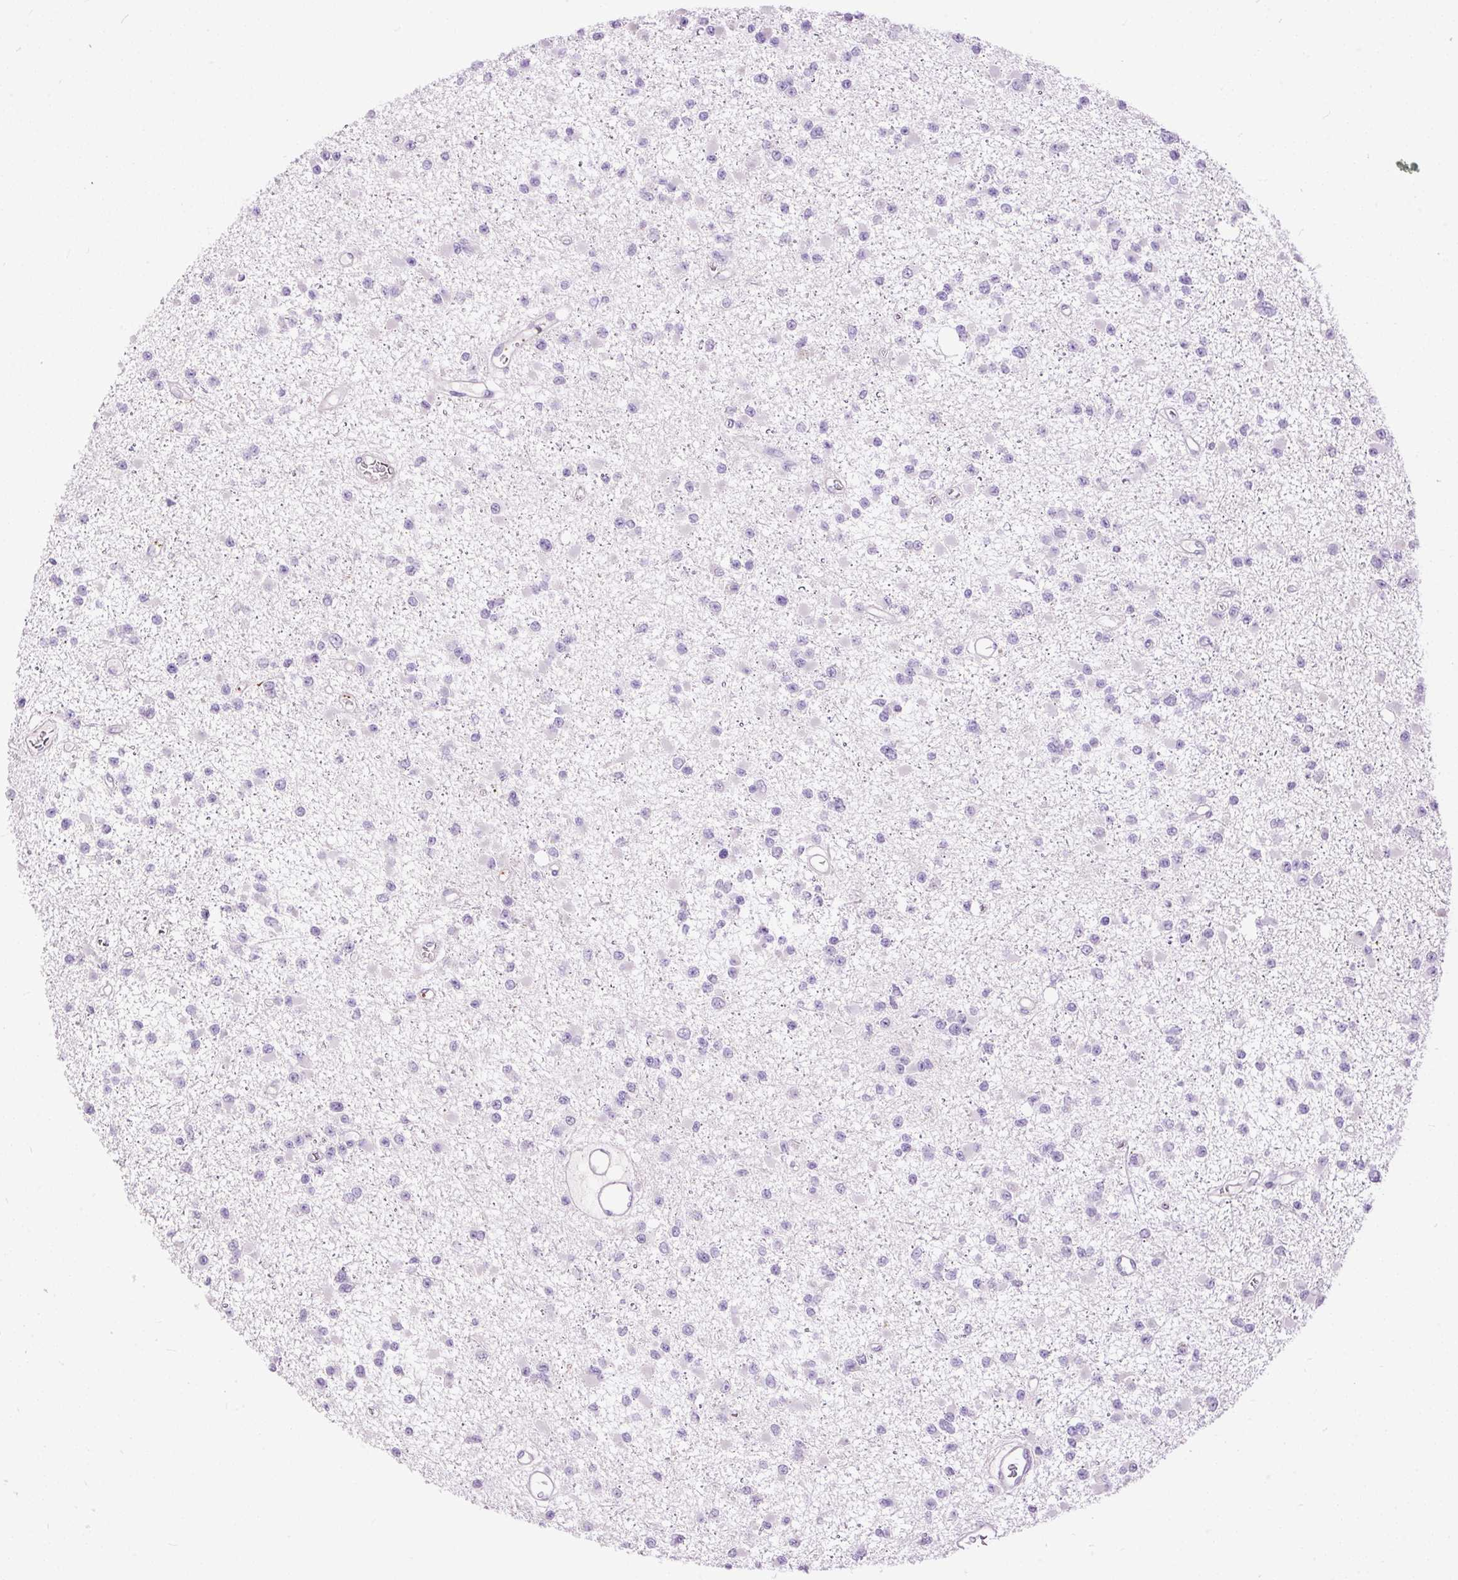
{"staining": {"intensity": "negative", "quantity": "none", "location": "none"}, "tissue": "glioma", "cell_type": "Tumor cells", "image_type": "cancer", "snomed": [{"axis": "morphology", "description": "Glioma, malignant, Low grade"}, {"axis": "topography", "description": "Brain"}], "caption": "Tumor cells show no significant protein positivity in glioma. The staining was performed using DAB (3,3'-diaminobenzidine) to visualize the protein expression in brown, while the nuclei were stained in blue with hematoxylin (Magnification: 20x).", "gene": "MAGEB16", "patient": {"sex": "female", "age": 22}}